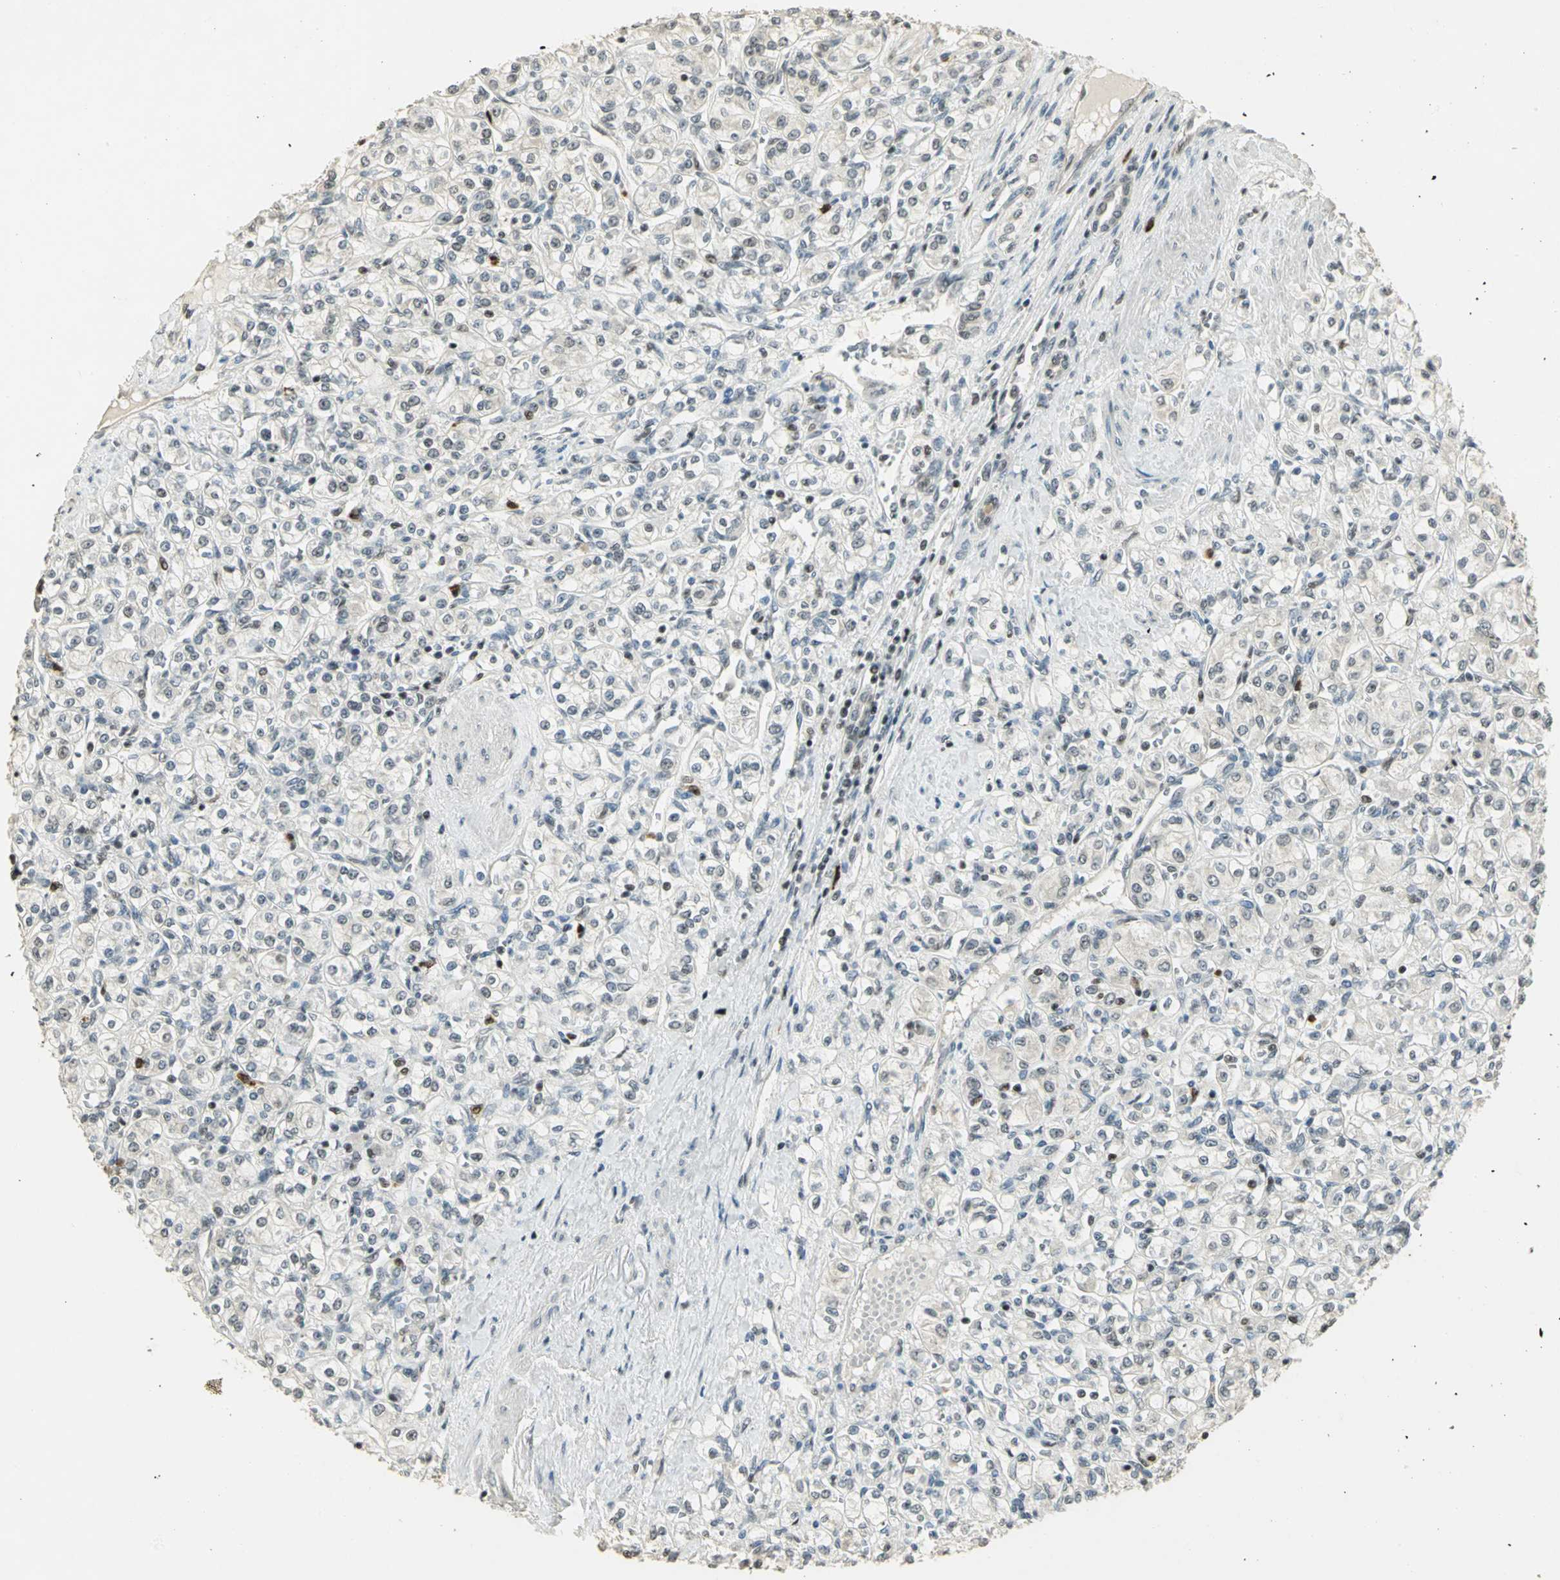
{"staining": {"intensity": "negative", "quantity": "none", "location": "none"}, "tissue": "renal cancer", "cell_type": "Tumor cells", "image_type": "cancer", "snomed": [{"axis": "morphology", "description": "Adenocarcinoma, NOS"}, {"axis": "topography", "description": "Kidney"}], "caption": "This is a image of immunohistochemistry (IHC) staining of renal cancer, which shows no expression in tumor cells.", "gene": "ELF1", "patient": {"sex": "male", "age": 77}}